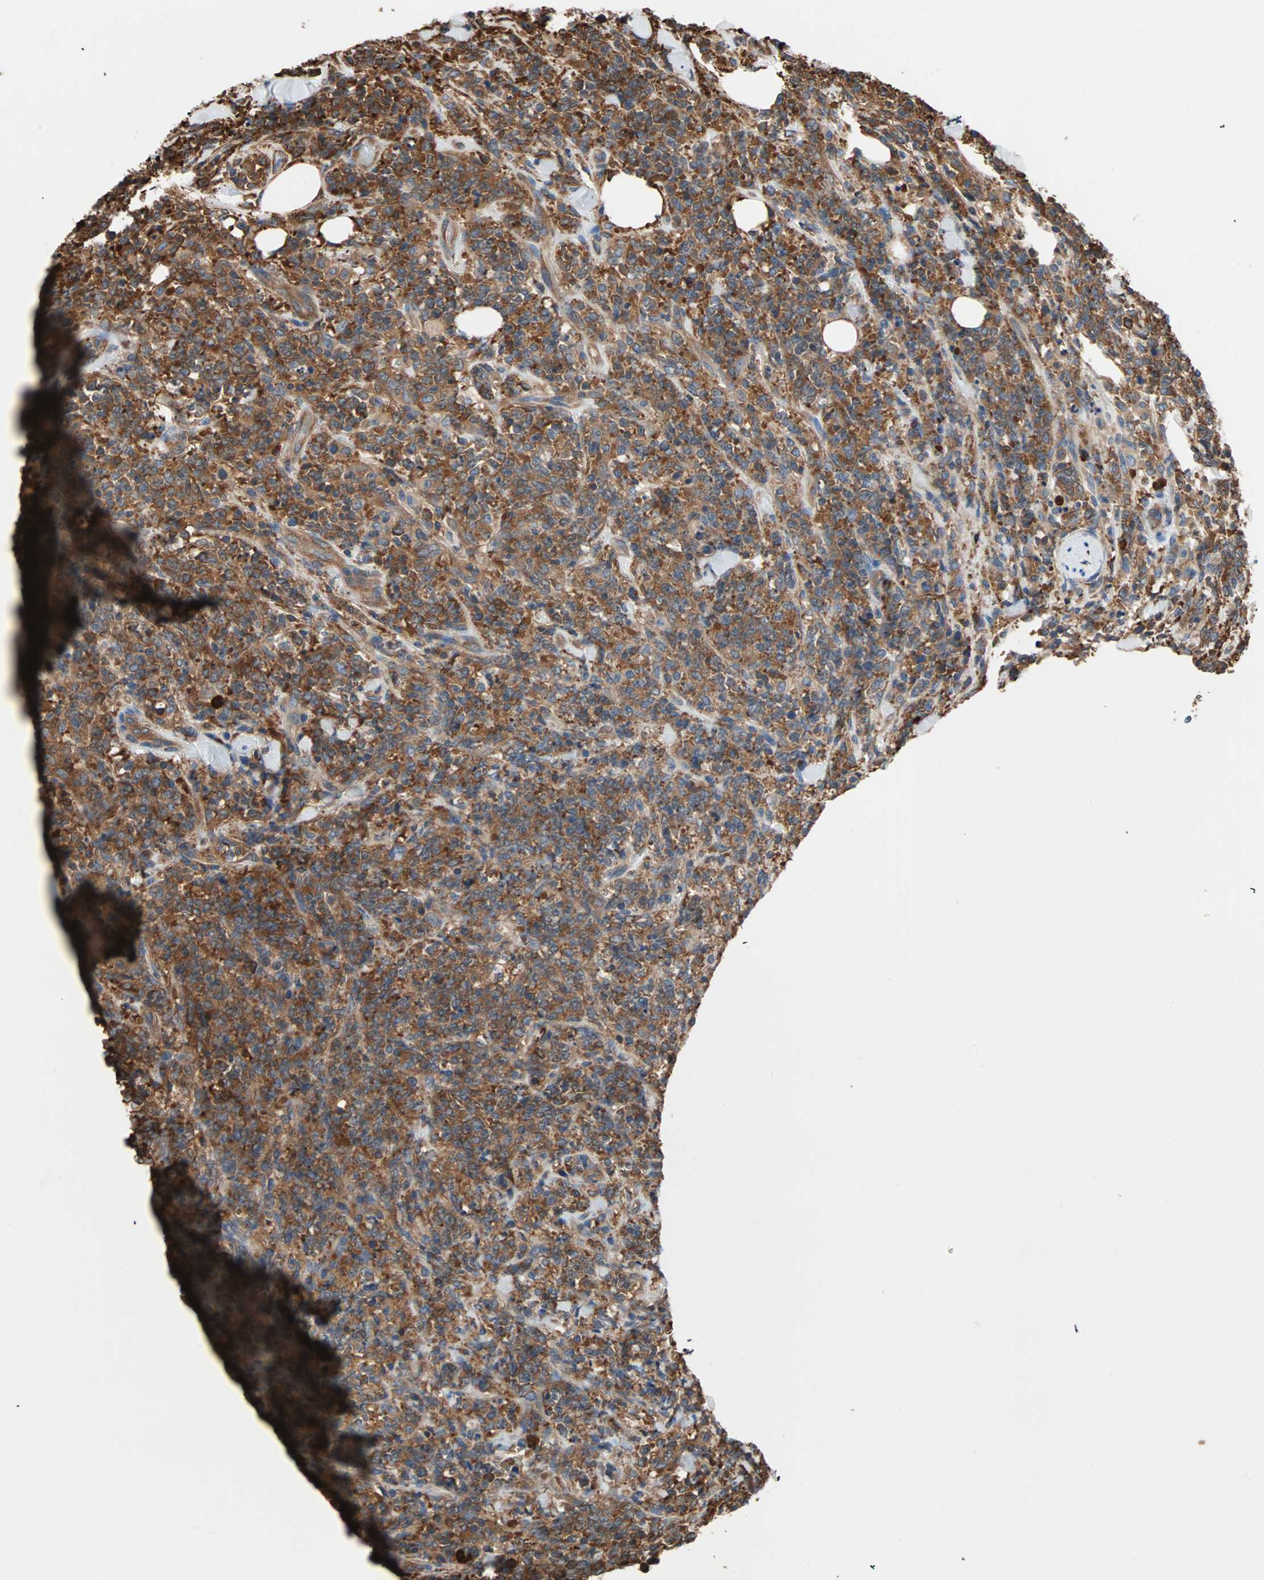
{"staining": {"intensity": "strong", "quantity": "25%-75%", "location": "cytoplasmic/membranous"}, "tissue": "lymphoma", "cell_type": "Tumor cells", "image_type": "cancer", "snomed": [{"axis": "morphology", "description": "Malignant lymphoma, non-Hodgkin's type, High grade"}, {"axis": "topography", "description": "Soft tissue"}], "caption": "Immunohistochemical staining of lymphoma reveals strong cytoplasmic/membranous protein staining in about 25%-75% of tumor cells.", "gene": "EEF2", "patient": {"sex": "male", "age": 18}}